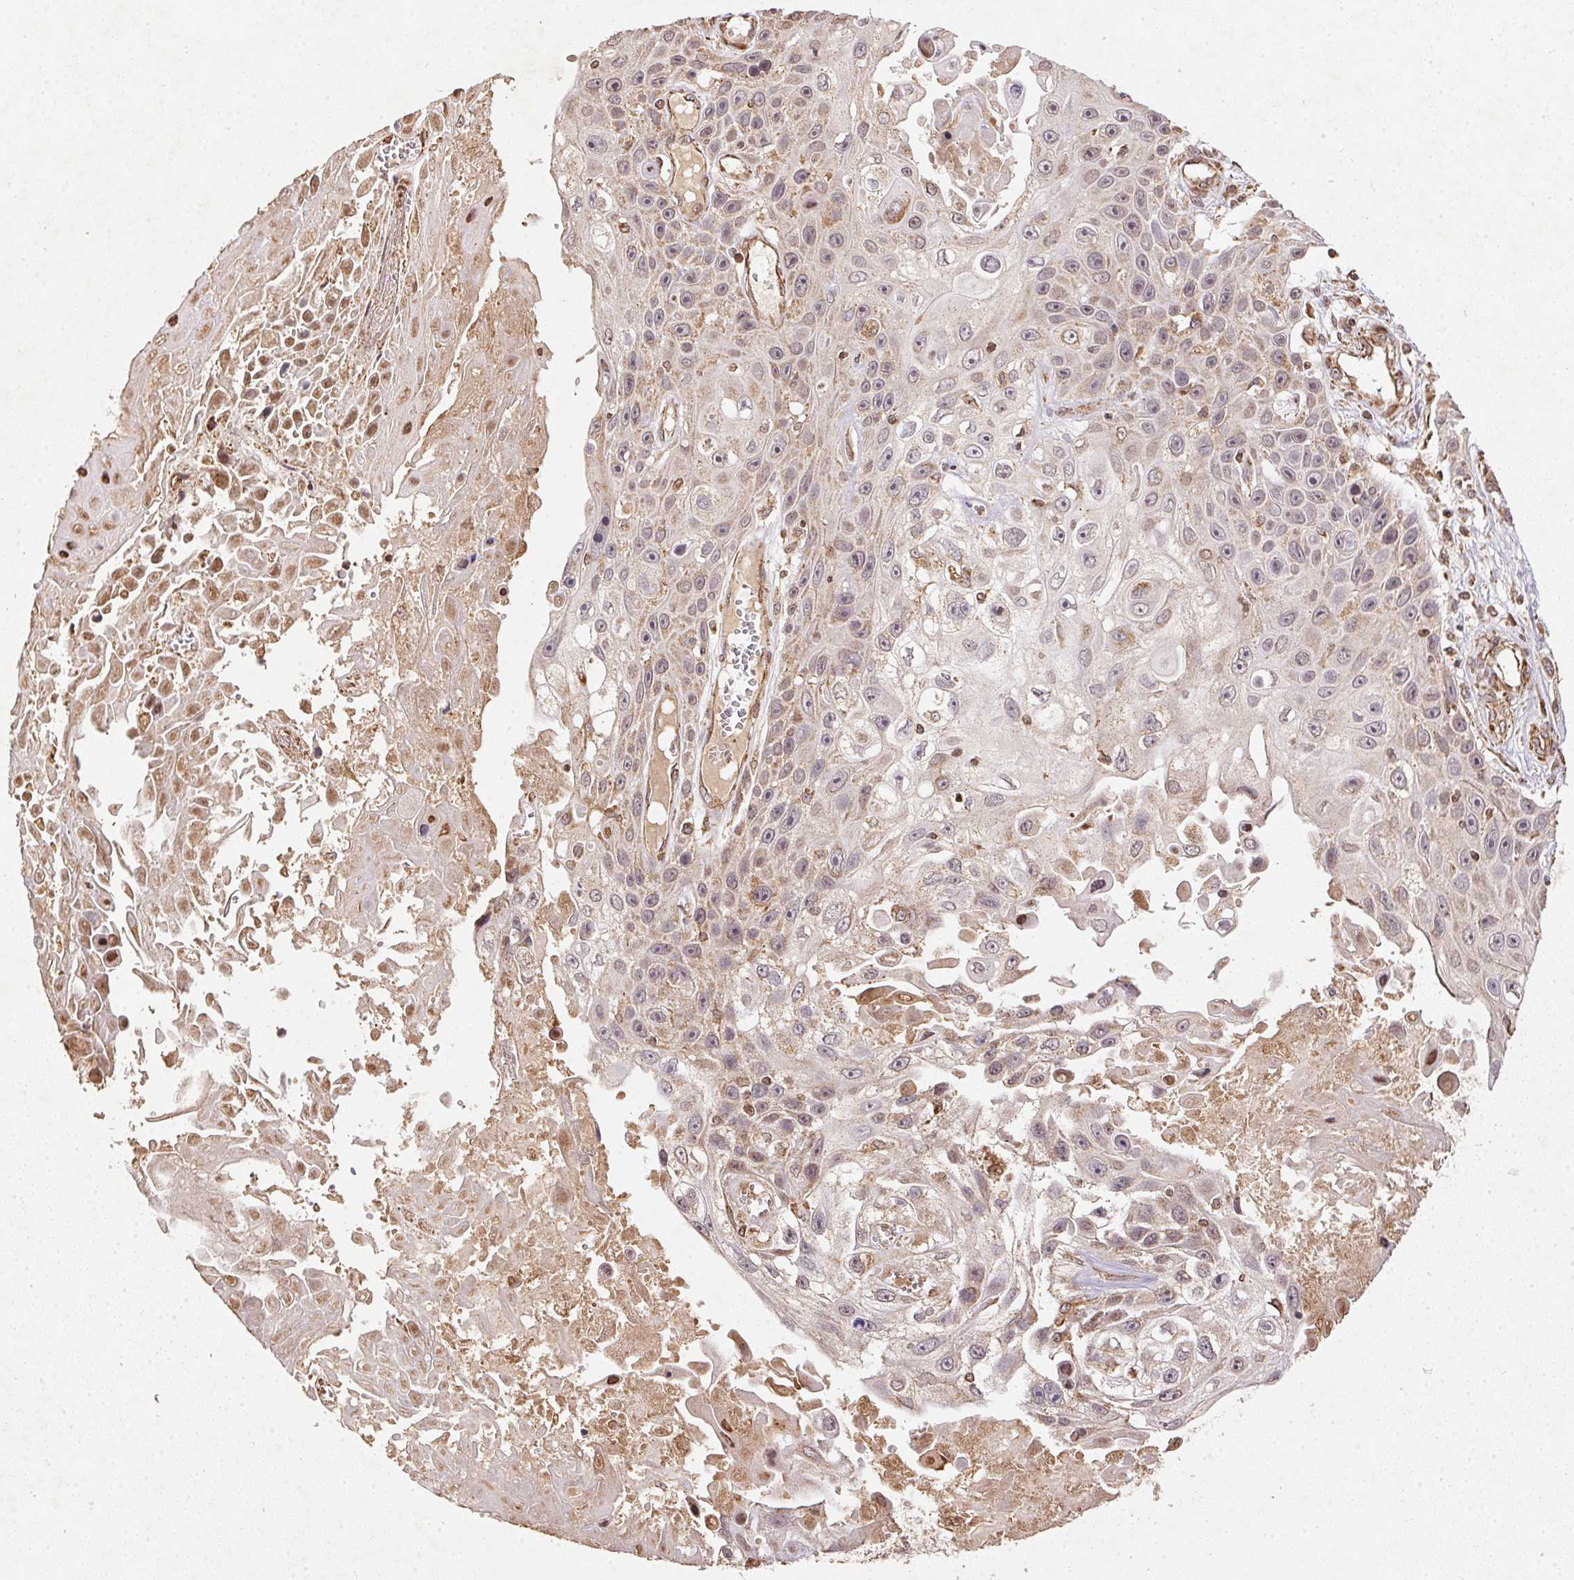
{"staining": {"intensity": "weak", "quantity": "<25%", "location": "cytoplasmic/membranous"}, "tissue": "skin cancer", "cell_type": "Tumor cells", "image_type": "cancer", "snomed": [{"axis": "morphology", "description": "Squamous cell carcinoma, NOS"}, {"axis": "topography", "description": "Skin"}], "caption": "Human skin cancer stained for a protein using IHC demonstrates no staining in tumor cells.", "gene": "SPRED2", "patient": {"sex": "male", "age": 82}}